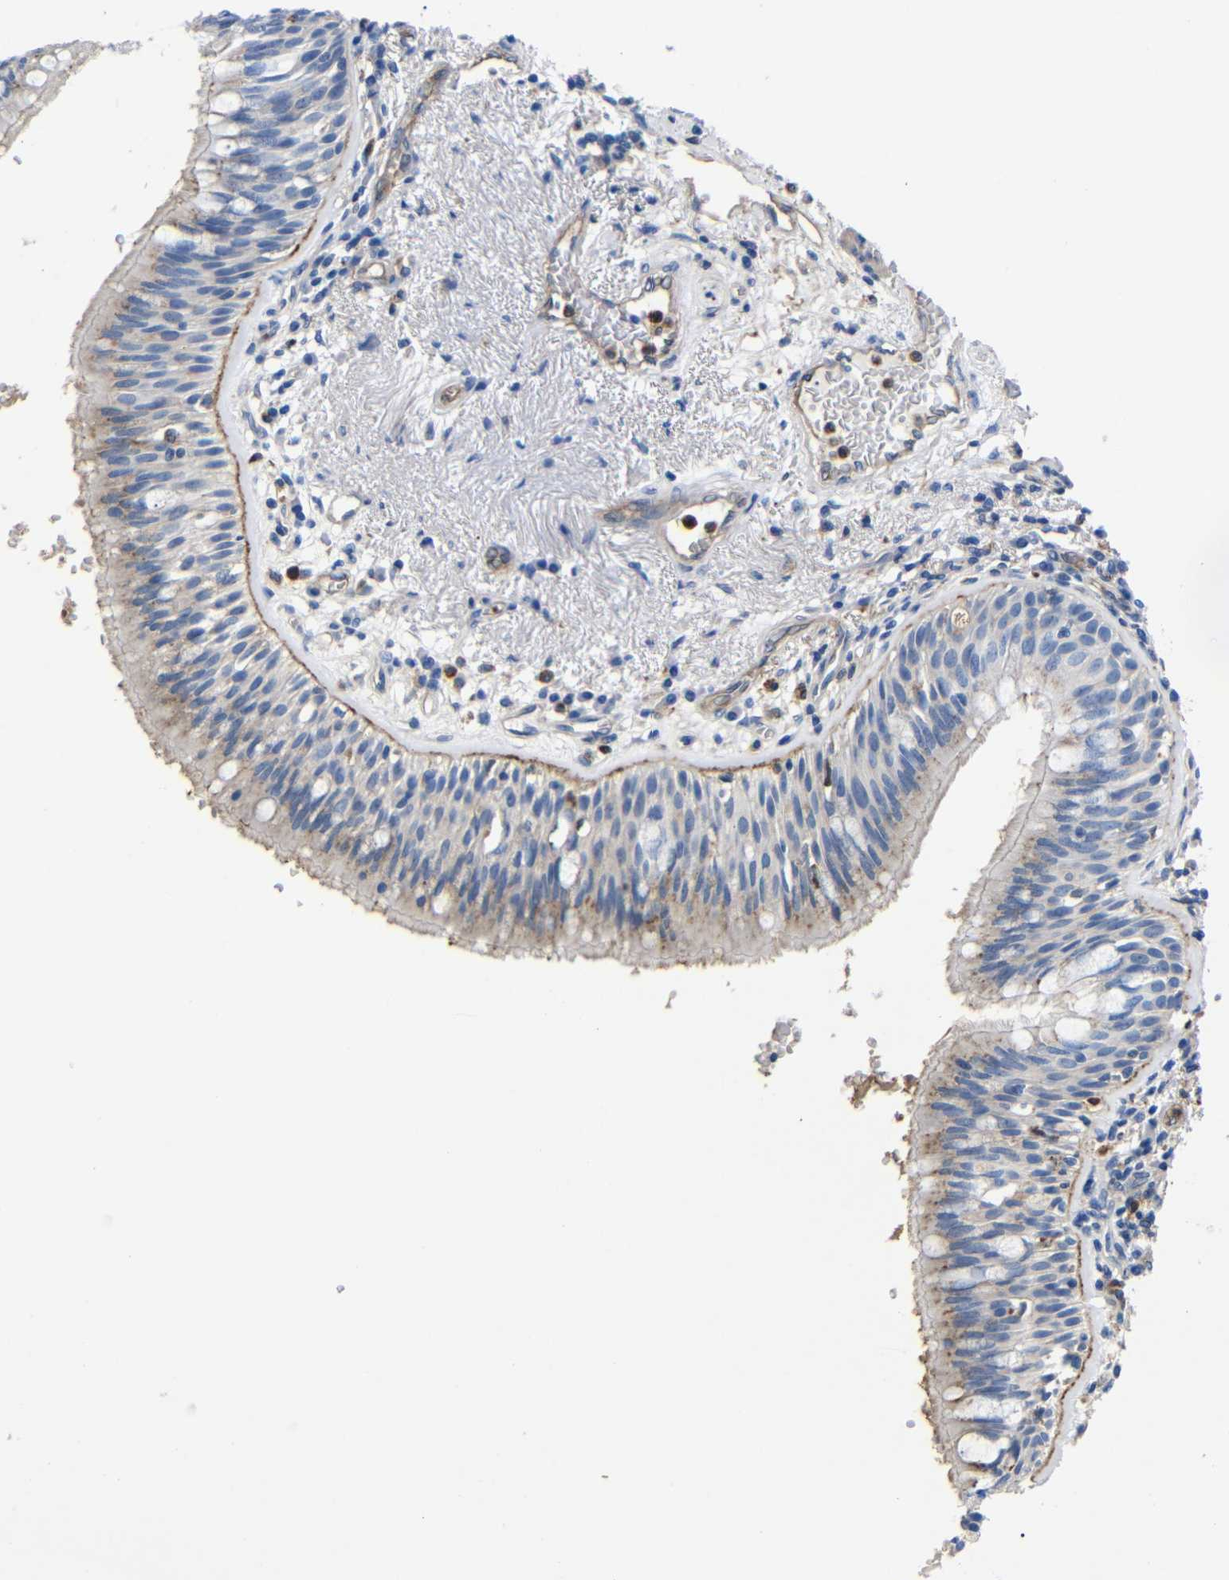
{"staining": {"intensity": "moderate", "quantity": "<25%", "location": "cytoplasmic/membranous"}, "tissue": "bronchus", "cell_type": "Respiratory epithelial cells", "image_type": "normal", "snomed": [{"axis": "morphology", "description": "Normal tissue, NOS"}, {"axis": "morphology", "description": "Adenocarcinoma, NOS"}, {"axis": "morphology", "description": "Adenocarcinoma, metastatic, NOS"}, {"axis": "topography", "description": "Lymph node"}, {"axis": "topography", "description": "Bronchus"}, {"axis": "topography", "description": "Lung"}], "caption": "IHC micrograph of normal human bronchus stained for a protein (brown), which shows low levels of moderate cytoplasmic/membranous expression in approximately <25% of respiratory epithelial cells.", "gene": "SDCBP", "patient": {"sex": "female", "age": 54}}